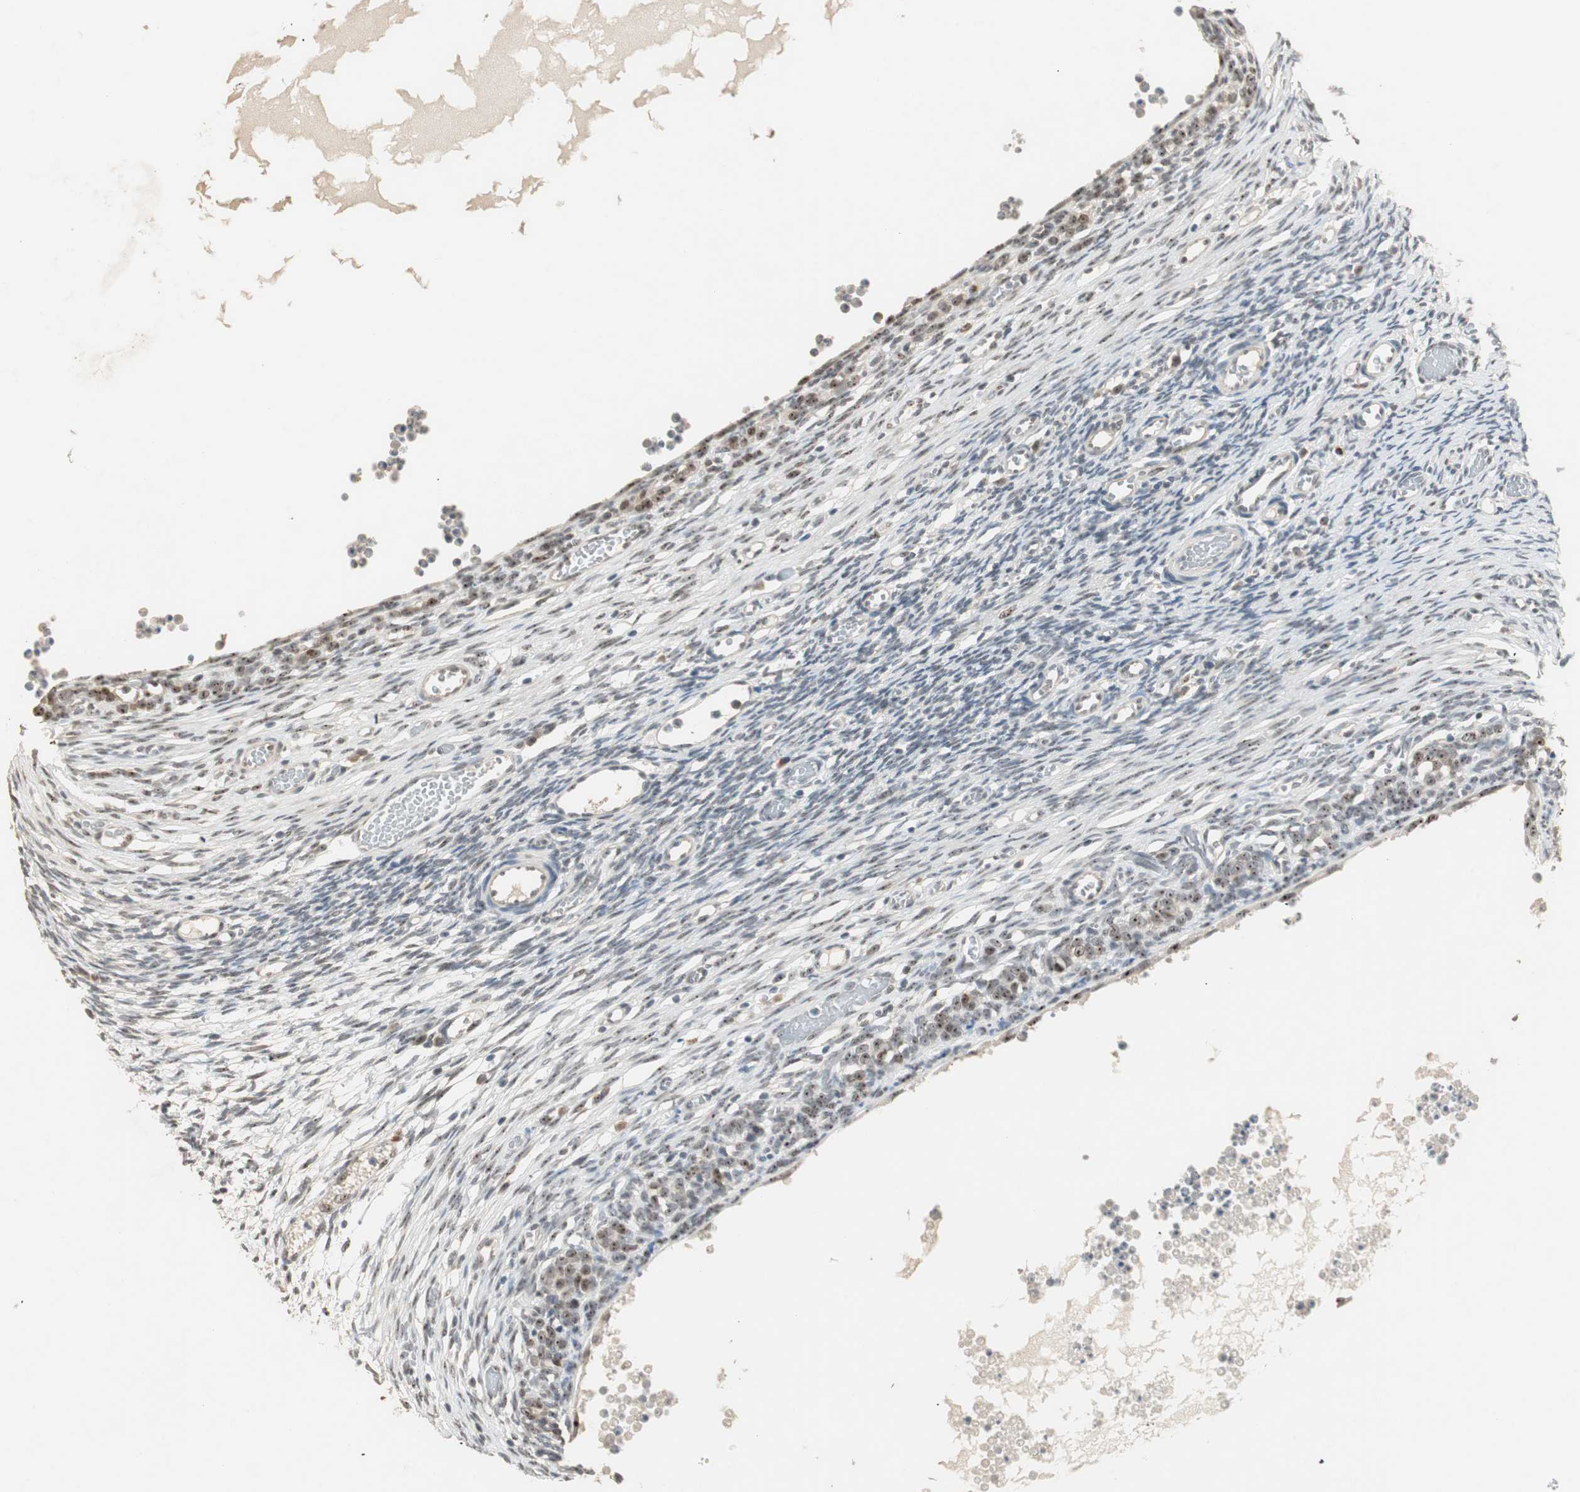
{"staining": {"intensity": "moderate", "quantity": "<25%", "location": "nuclear"}, "tissue": "ovary", "cell_type": "Ovarian stroma cells", "image_type": "normal", "snomed": [{"axis": "morphology", "description": "Normal tissue, NOS"}, {"axis": "topography", "description": "Ovary"}], "caption": "IHC of benign human ovary reveals low levels of moderate nuclear positivity in approximately <25% of ovarian stroma cells. (Brightfield microscopy of DAB IHC at high magnification).", "gene": "ETV4", "patient": {"sex": "female", "age": 35}}